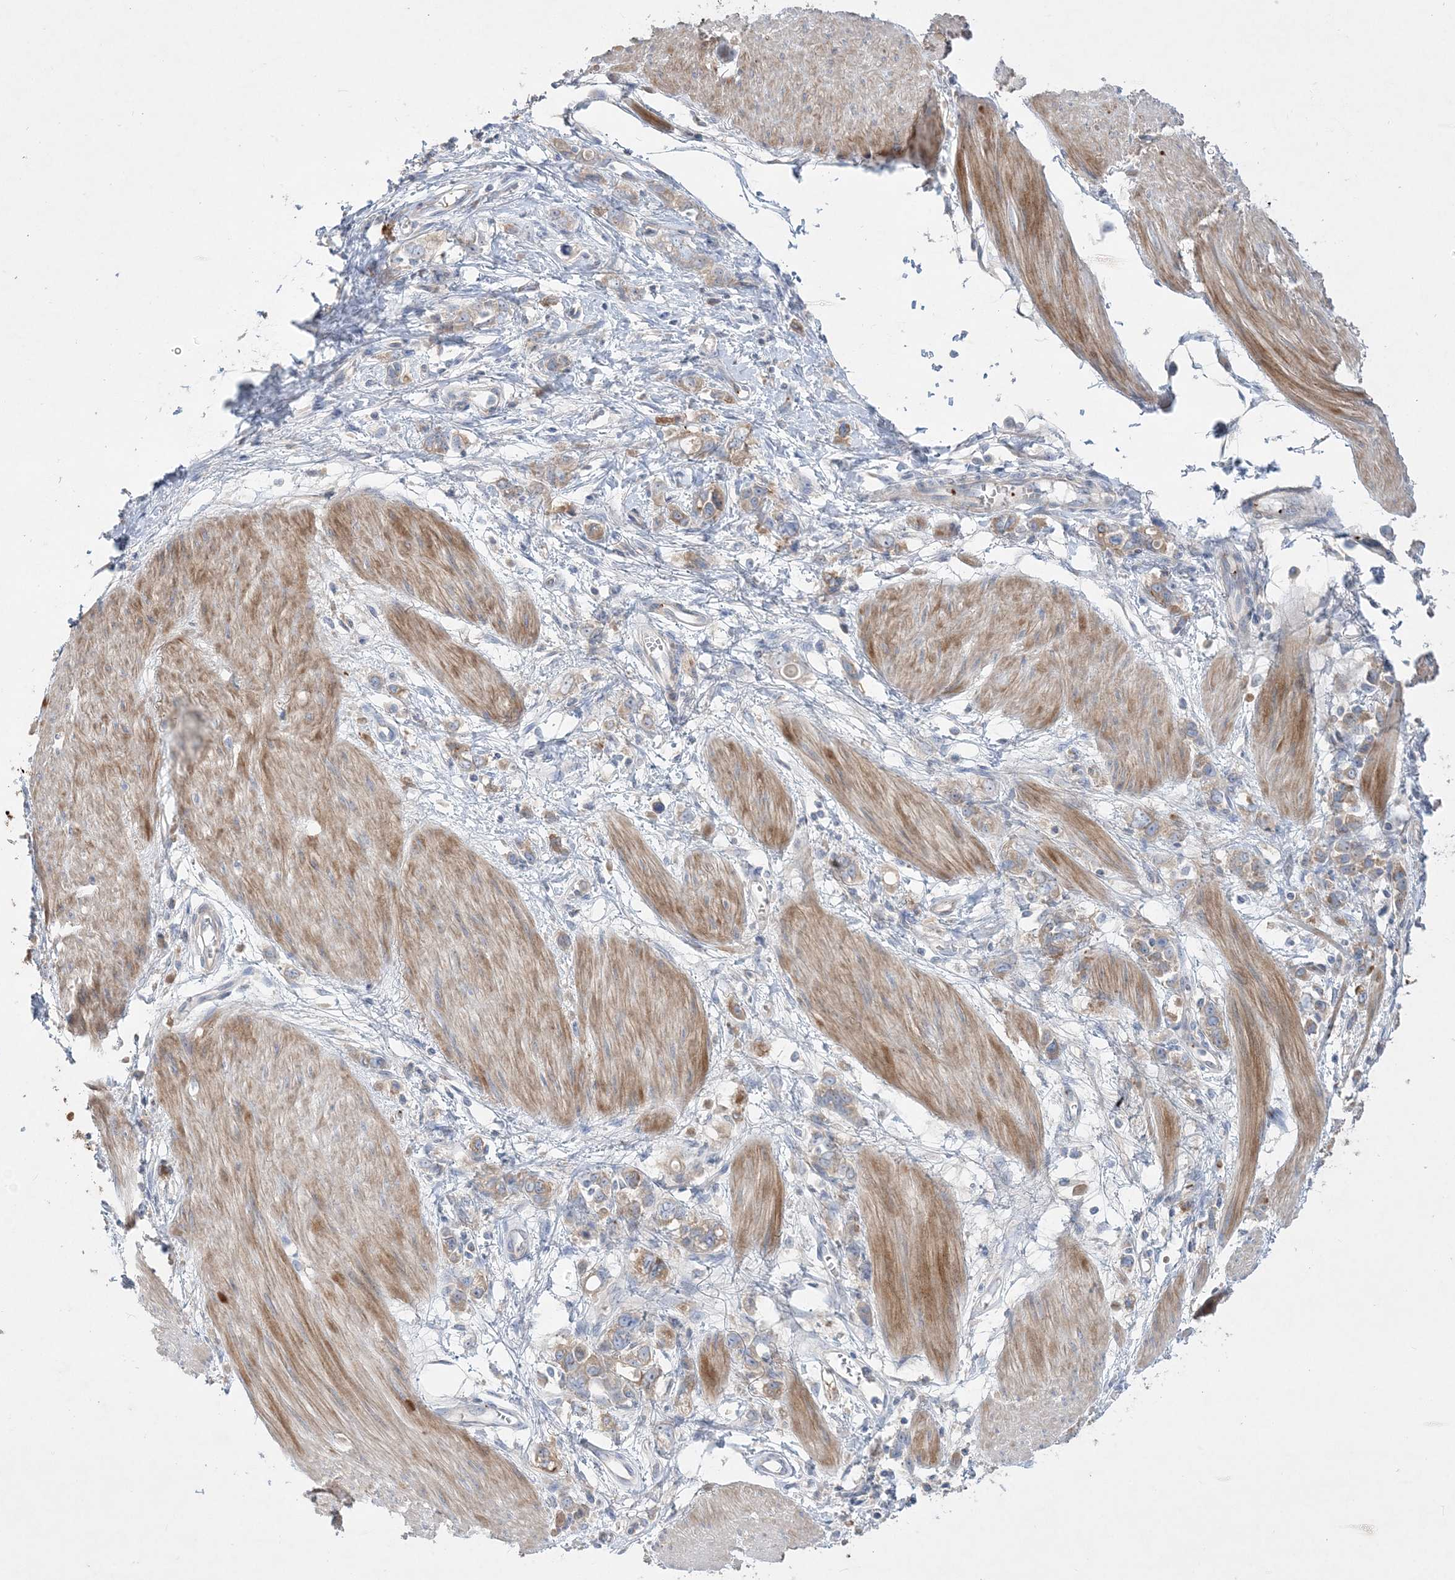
{"staining": {"intensity": "moderate", "quantity": "<25%", "location": "cytoplasmic/membranous"}, "tissue": "stomach cancer", "cell_type": "Tumor cells", "image_type": "cancer", "snomed": [{"axis": "morphology", "description": "Adenocarcinoma, NOS"}, {"axis": "topography", "description": "Stomach"}], "caption": "The image displays immunohistochemical staining of stomach cancer (adenocarcinoma). There is moderate cytoplasmic/membranous staining is identified in about <25% of tumor cells.", "gene": "ADCK2", "patient": {"sex": "female", "age": 76}}